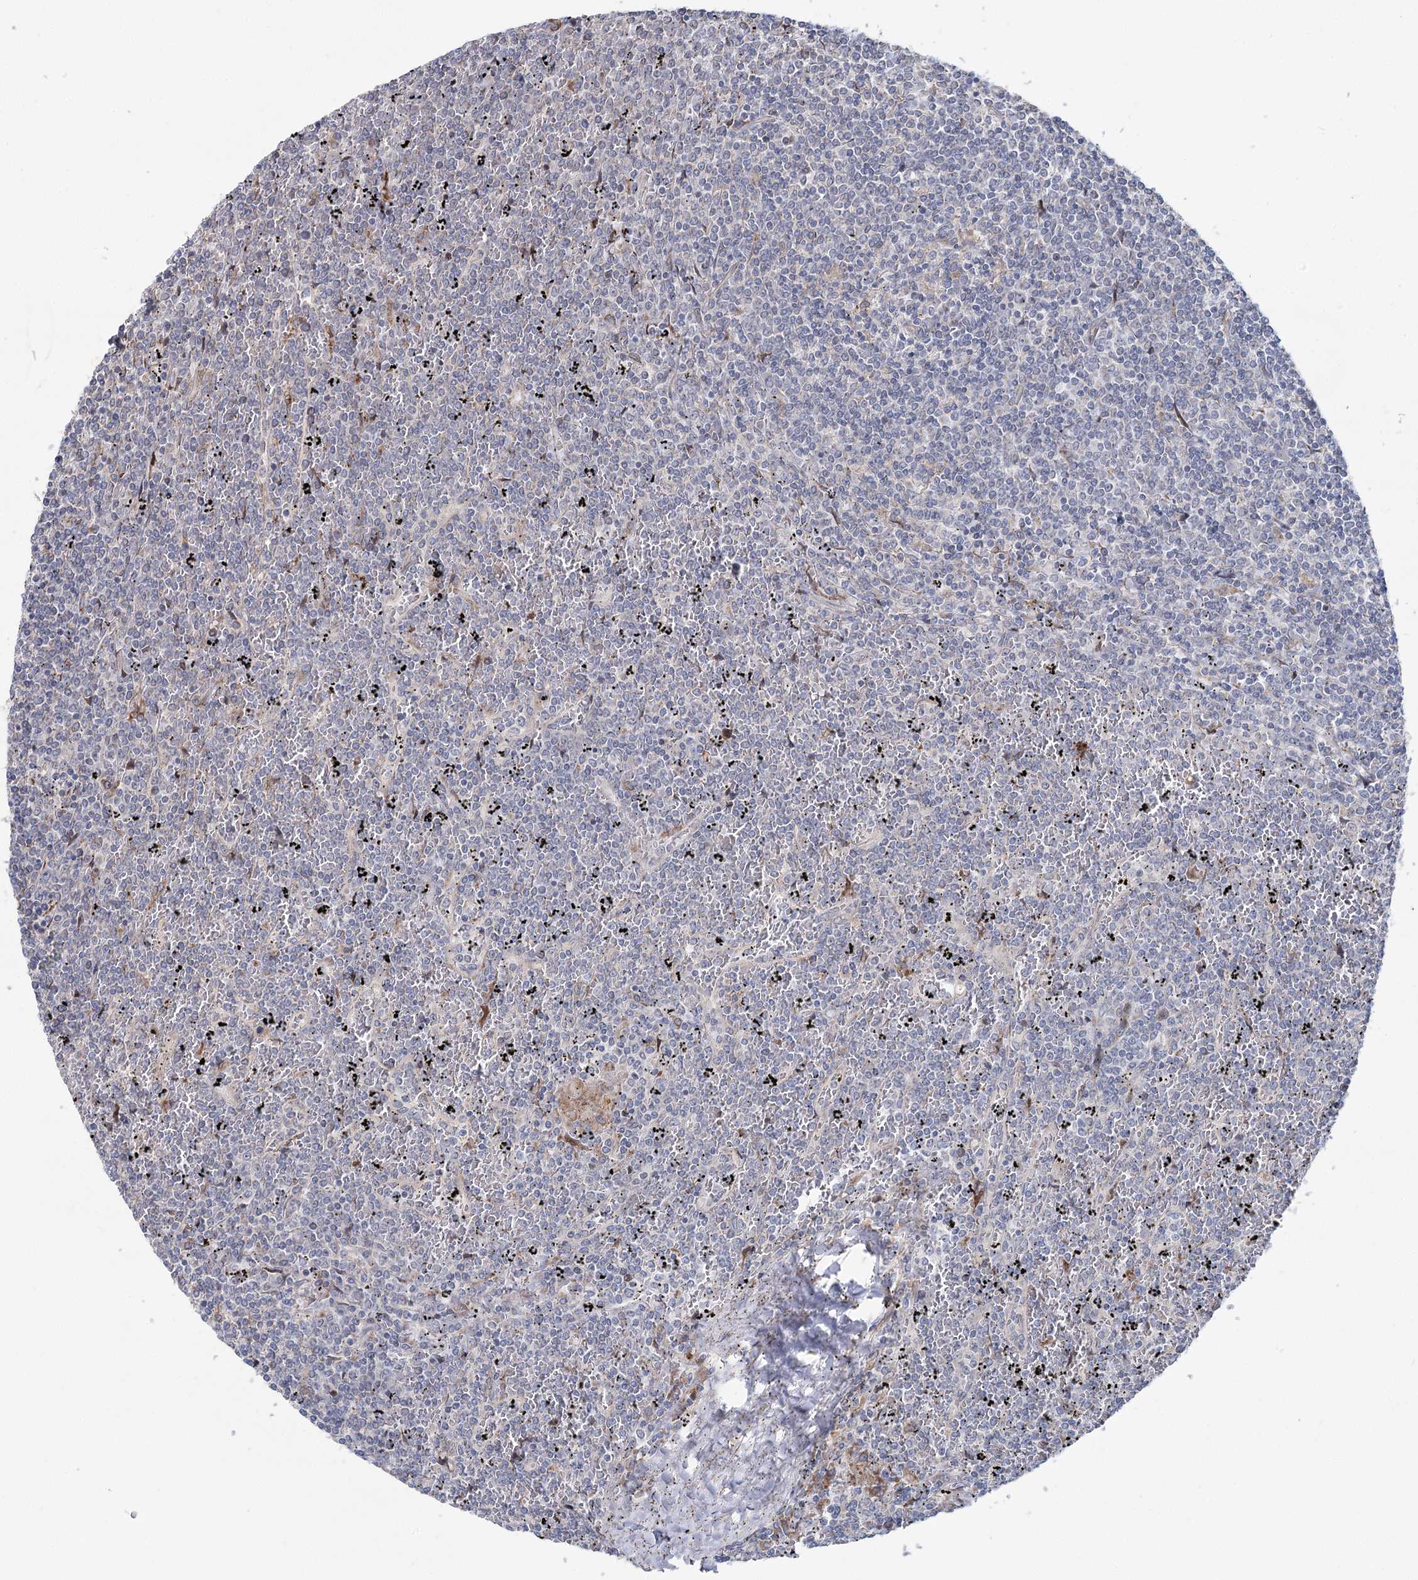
{"staining": {"intensity": "negative", "quantity": "none", "location": "none"}, "tissue": "lymphoma", "cell_type": "Tumor cells", "image_type": "cancer", "snomed": [{"axis": "morphology", "description": "Malignant lymphoma, non-Hodgkin's type, Low grade"}, {"axis": "topography", "description": "Spleen"}], "caption": "Micrograph shows no protein positivity in tumor cells of lymphoma tissue.", "gene": "CPLANE1", "patient": {"sex": "female", "age": 19}}